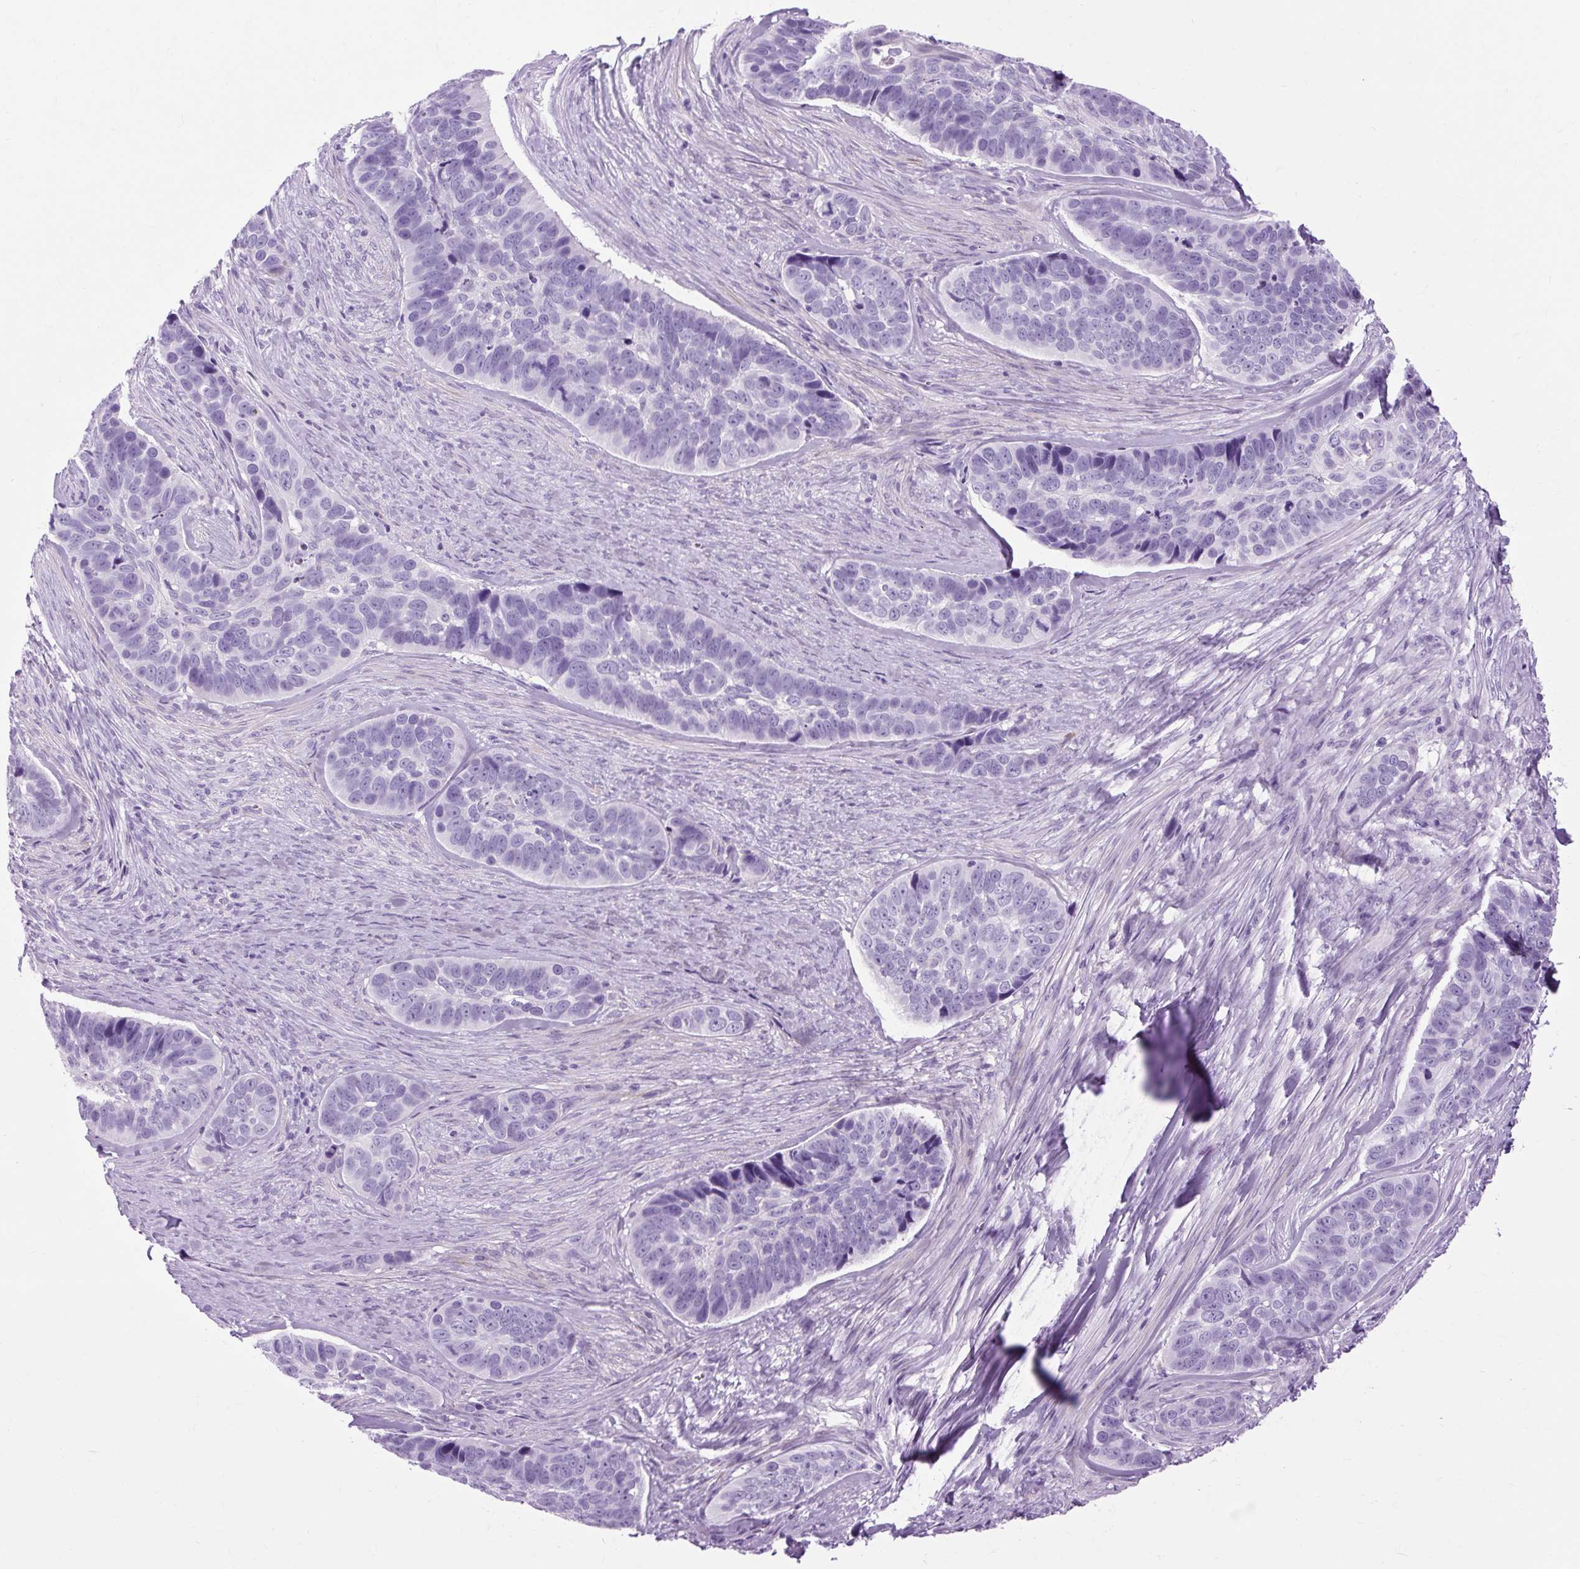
{"staining": {"intensity": "negative", "quantity": "none", "location": "none"}, "tissue": "skin cancer", "cell_type": "Tumor cells", "image_type": "cancer", "snomed": [{"axis": "morphology", "description": "Basal cell carcinoma"}, {"axis": "topography", "description": "Skin"}], "caption": "Immunohistochemistry histopathology image of neoplastic tissue: human basal cell carcinoma (skin) stained with DAB shows no significant protein expression in tumor cells.", "gene": "OOEP", "patient": {"sex": "female", "age": 82}}